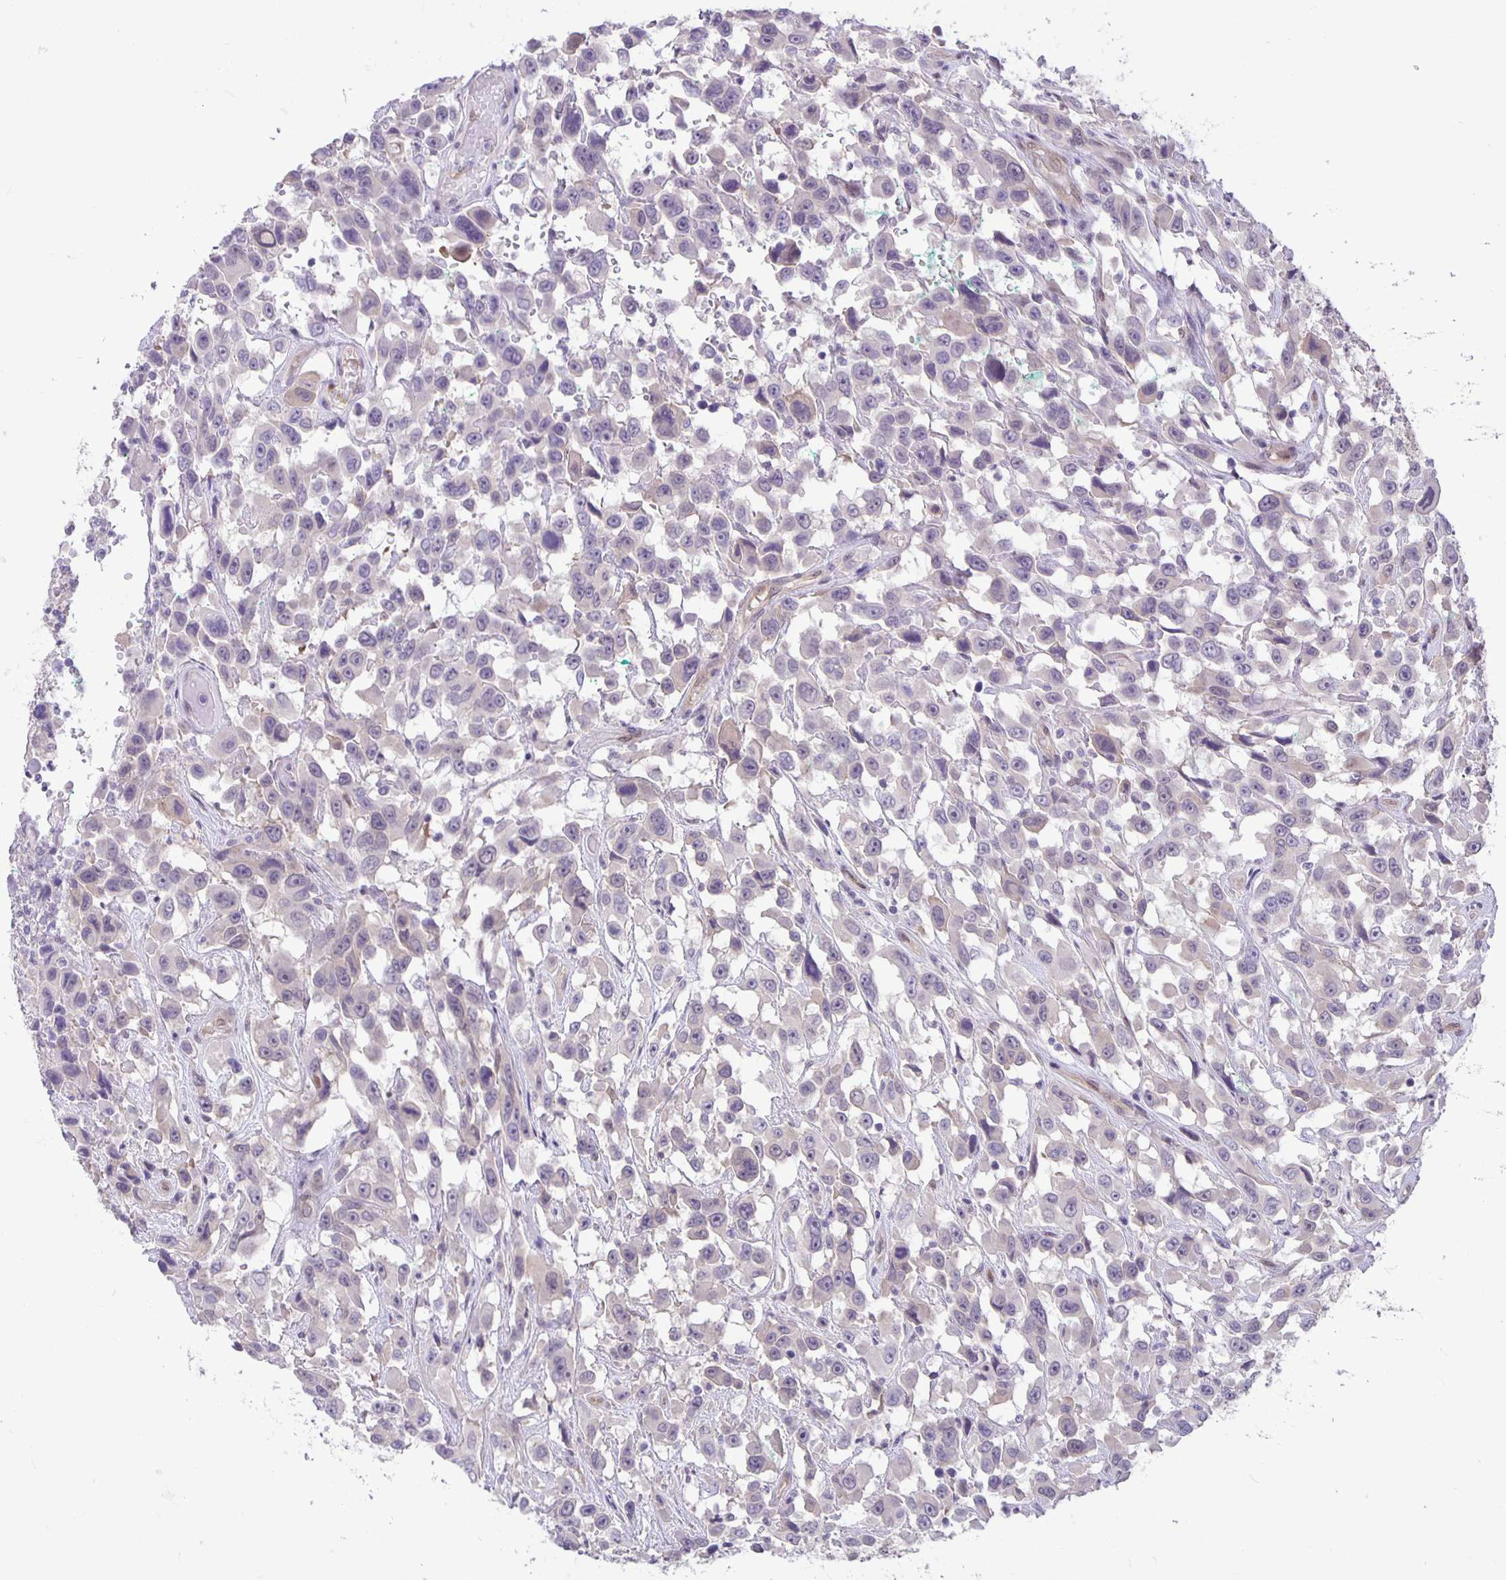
{"staining": {"intensity": "negative", "quantity": "none", "location": "none"}, "tissue": "urothelial cancer", "cell_type": "Tumor cells", "image_type": "cancer", "snomed": [{"axis": "morphology", "description": "Urothelial carcinoma, High grade"}, {"axis": "topography", "description": "Urinary bladder"}], "caption": "Tumor cells are negative for brown protein staining in urothelial cancer.", "gene": "TAX1BP3", "patient": {"sex": "male", "age": 53}}